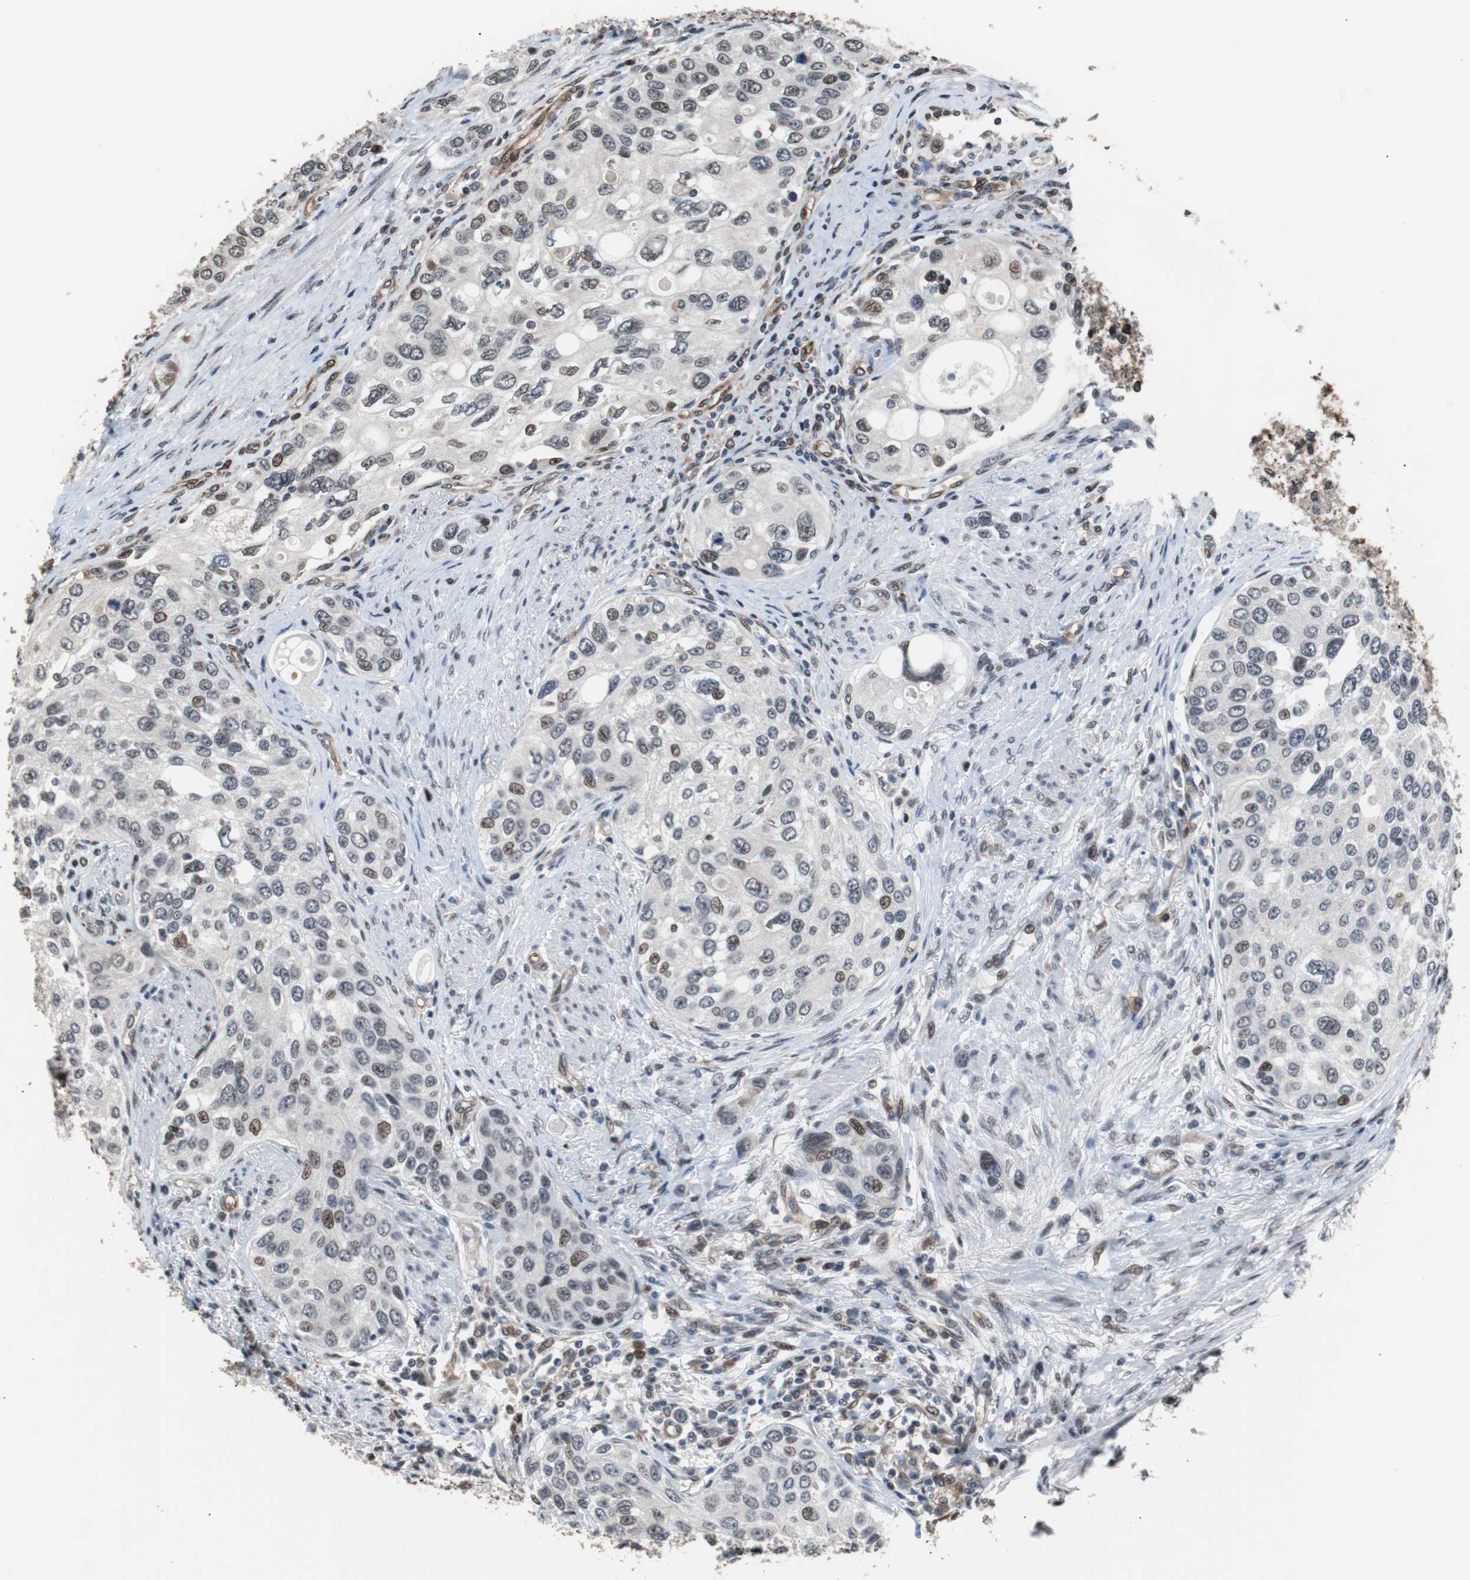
{"staining": {"intensity": "moderate", "quantity": "<25%", "location": "nuclear"}, "tissue": "urothelial cancer", "cell_type": "Tumor cells", "image_type": "cancer", "snomed": [{"axis": "morphology", "description": "Urothelial carcinoma, High grade"}, {"axis": "topography", "description": "Urinary bladder"}], "caption": "Urothelial cancer stained with a protein marker shows moderate staining in tumor cells.", "gene": "POGZ", "patient": {"sex": "female", "age": 56}}